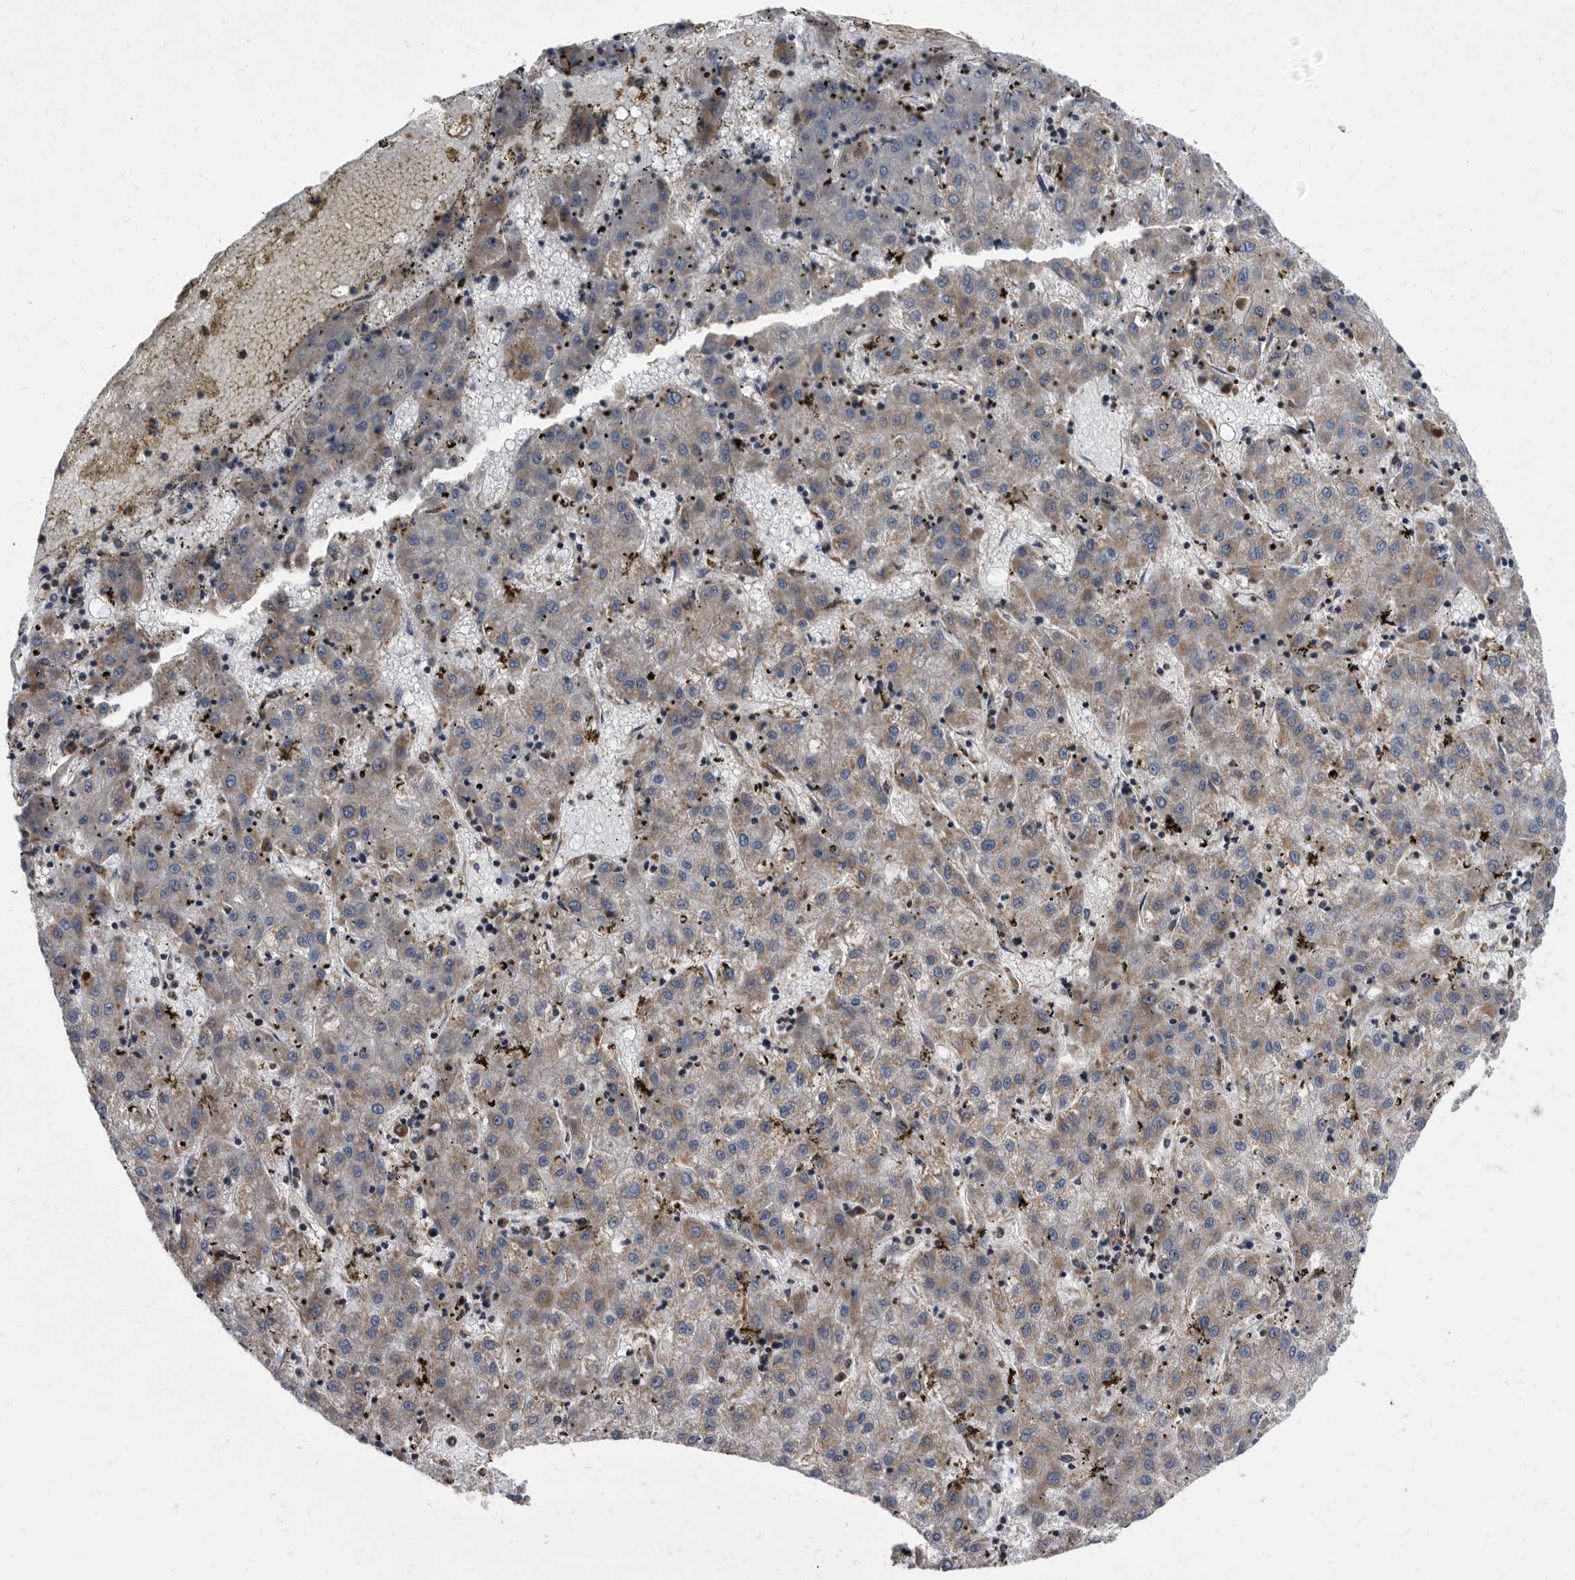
{"staining": {"intensity": "weak", "quantity": "25%-75%", "location": "cytoplasmic/membranous"}, "tissue": "liver cancer", "cell_type": "Tumor cells", "image_type": "cancer", "snomed": [{"axis": "morphology", "description": "Carcinoma, Hepatocellular, NOS"}, {"axis": "topography", "description": "Liver"}], "caption": "Weak cytoplasmic/membranous protein expression is appreciated in approximately 25%-75% of tumor cells in liver hepatocellular carcinoma.", "gene": "DTNBP1", "patient": {"sex": "male", "age": 72}}